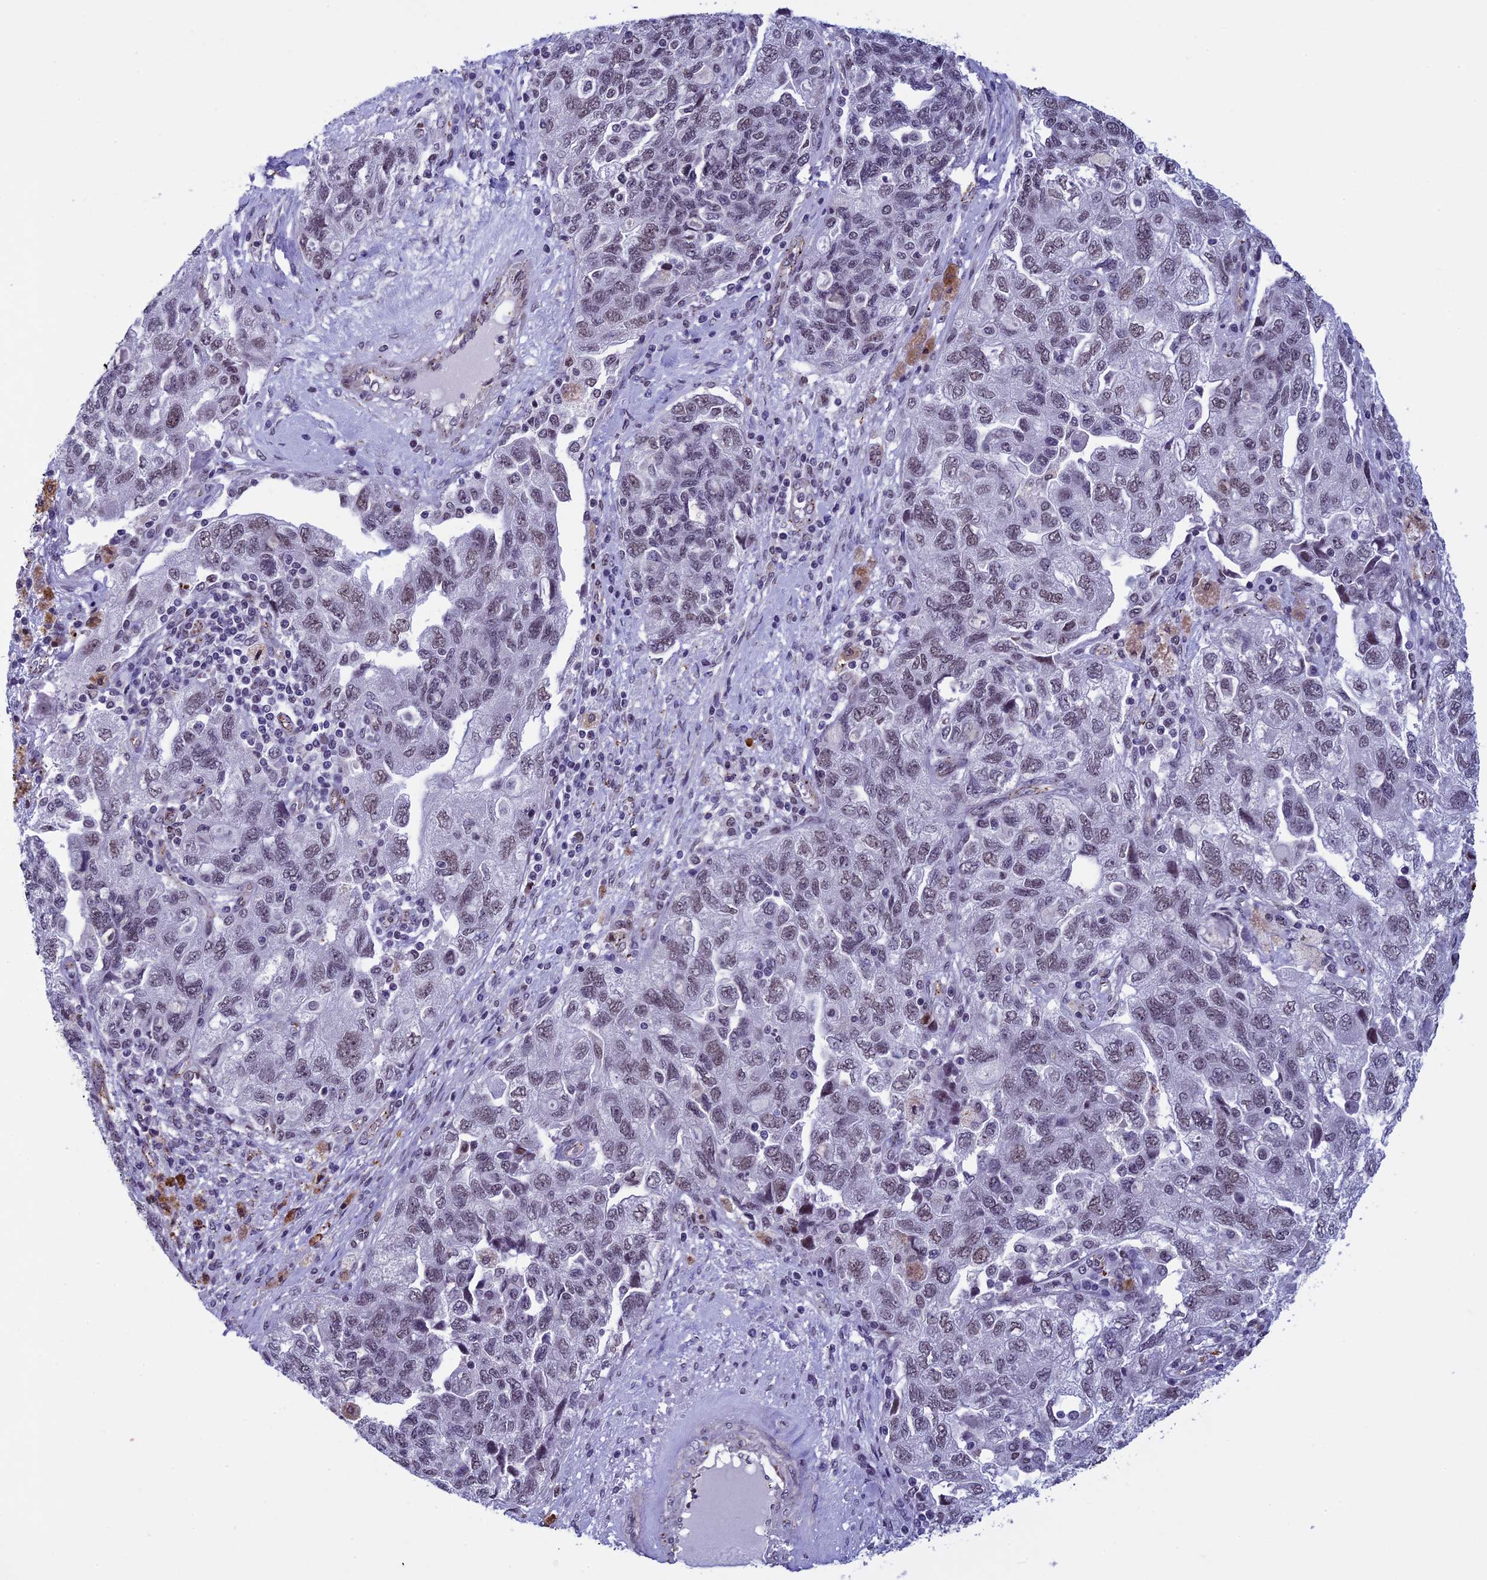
{"staining": {"intensity": "weak", "quantity": ">75%", "location": "nuclear"}, "tissue": "ovarian cancer", "cell_type": "Tumor cells", "image_type": "cancer", "snomed": [{"axis": "morphology", "description": "Carcinoma, NOS"}, {"axis": "morphology", "description": "Cystadenocarcinoma, serous, NOS"}, {"axis": "topography", "description": "Ovary"}], "caption": "A brown stain highlights weak nuclear expression of a protein in ovarian cancer tumor cells. The staining was performed using DAB (3,3'-diaminobenzidine), with brown indicating positive protein expression. Nuclei are stained blue with hematoxylin.", "gene": "NIPBL", "patient": {"sex": "female", "age": 69}}